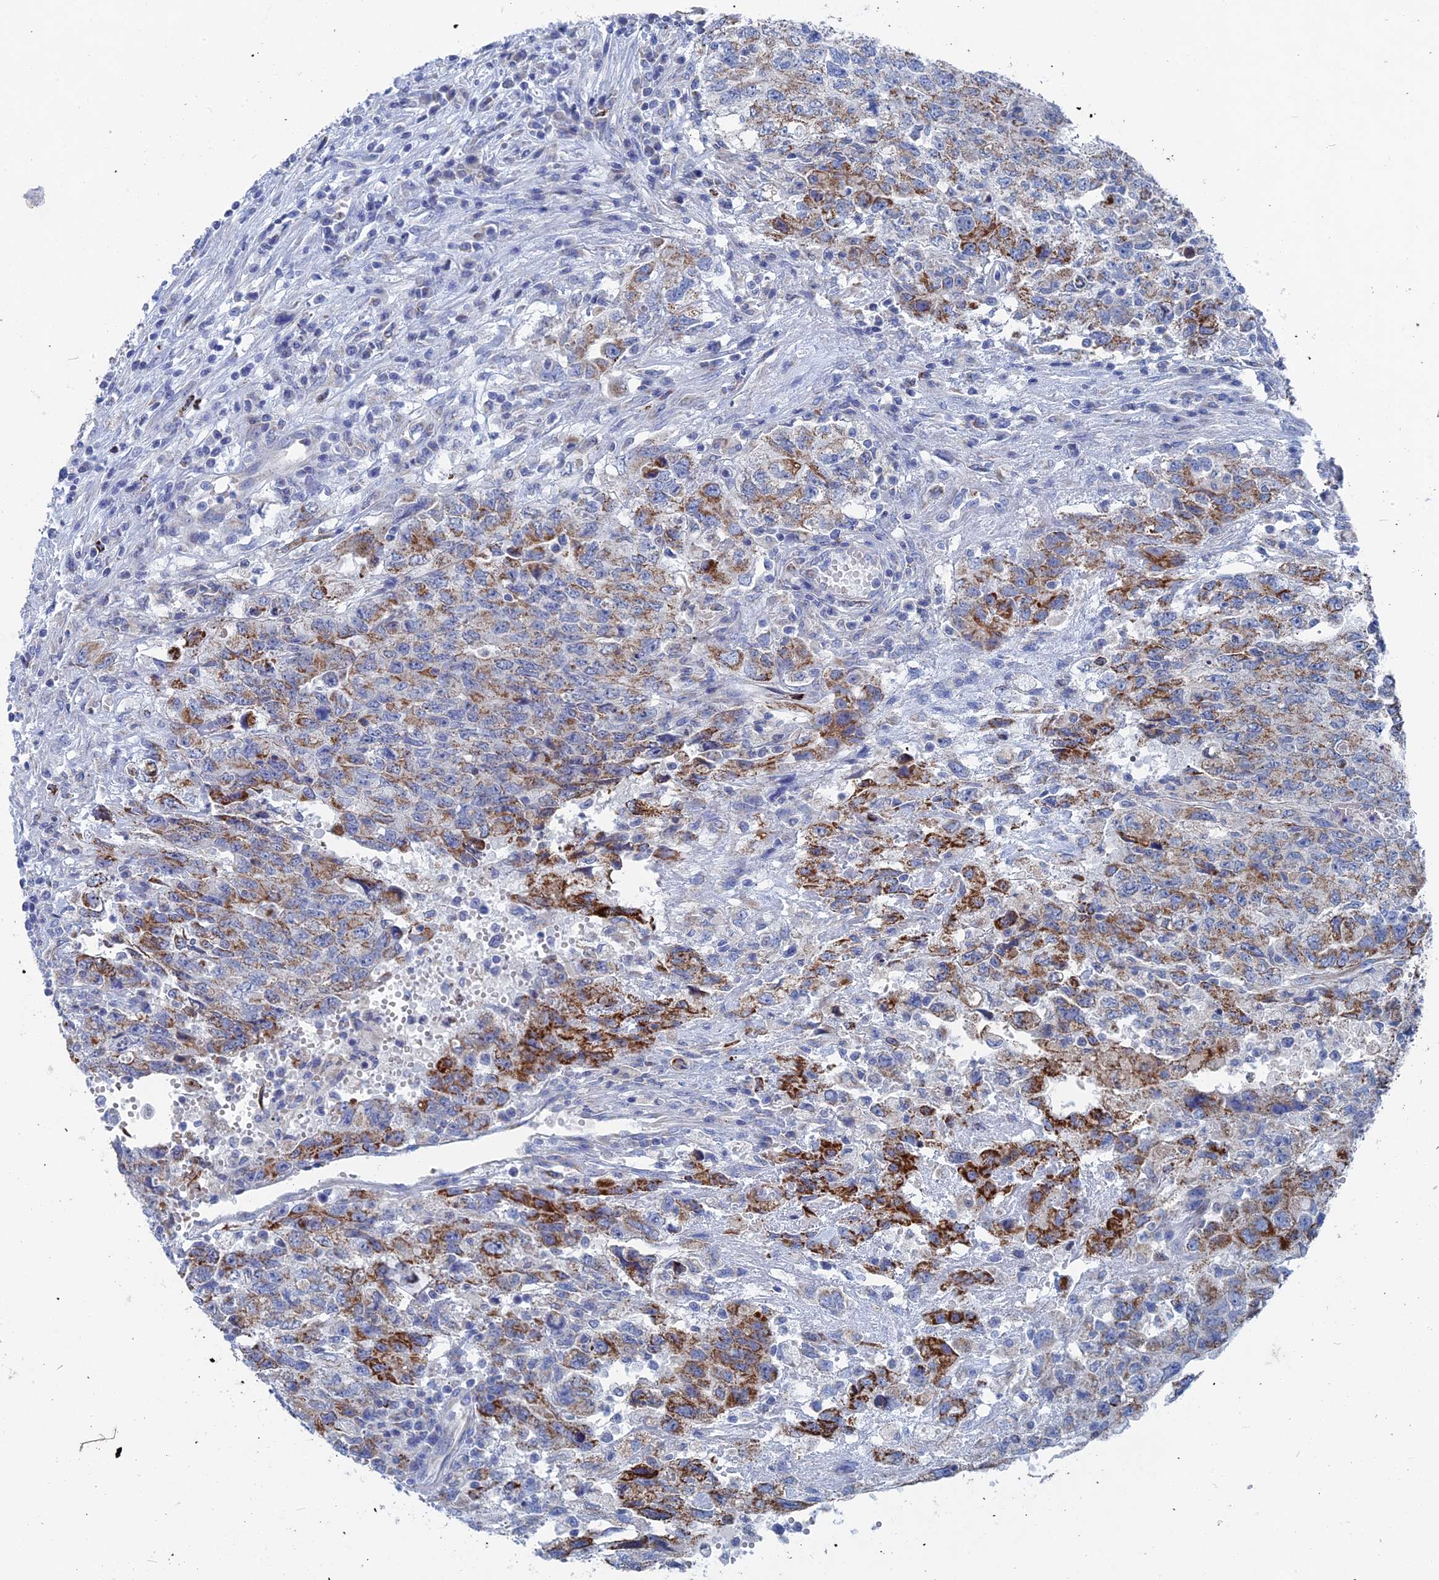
{"staining": {"intensity": "strong", "quantity": "<25%", "location": "cytoplasmic/membranous"}, "tissue": "testis cancer", "cell_type": "Tumor cells", "image_type": "cancer", "snomed": [{"axis": "morphology", "description": "Carcinoma, Embryonal, NOS"}, {"axis": "topography", "description": "Testis"}], "caption": "Testis embryonal carcinoma was stained to show a protein in brown. There is medium levels of strong cytoplasmic/membranous staining in about <25% of tumor cells. The staining is performed using DAB brown chromogen to label protein expression. The nuclei are counter-stained blue using hematoxylin.", "gene": "HIGD1A", "patient": {"sex": "male", "age": 34}}